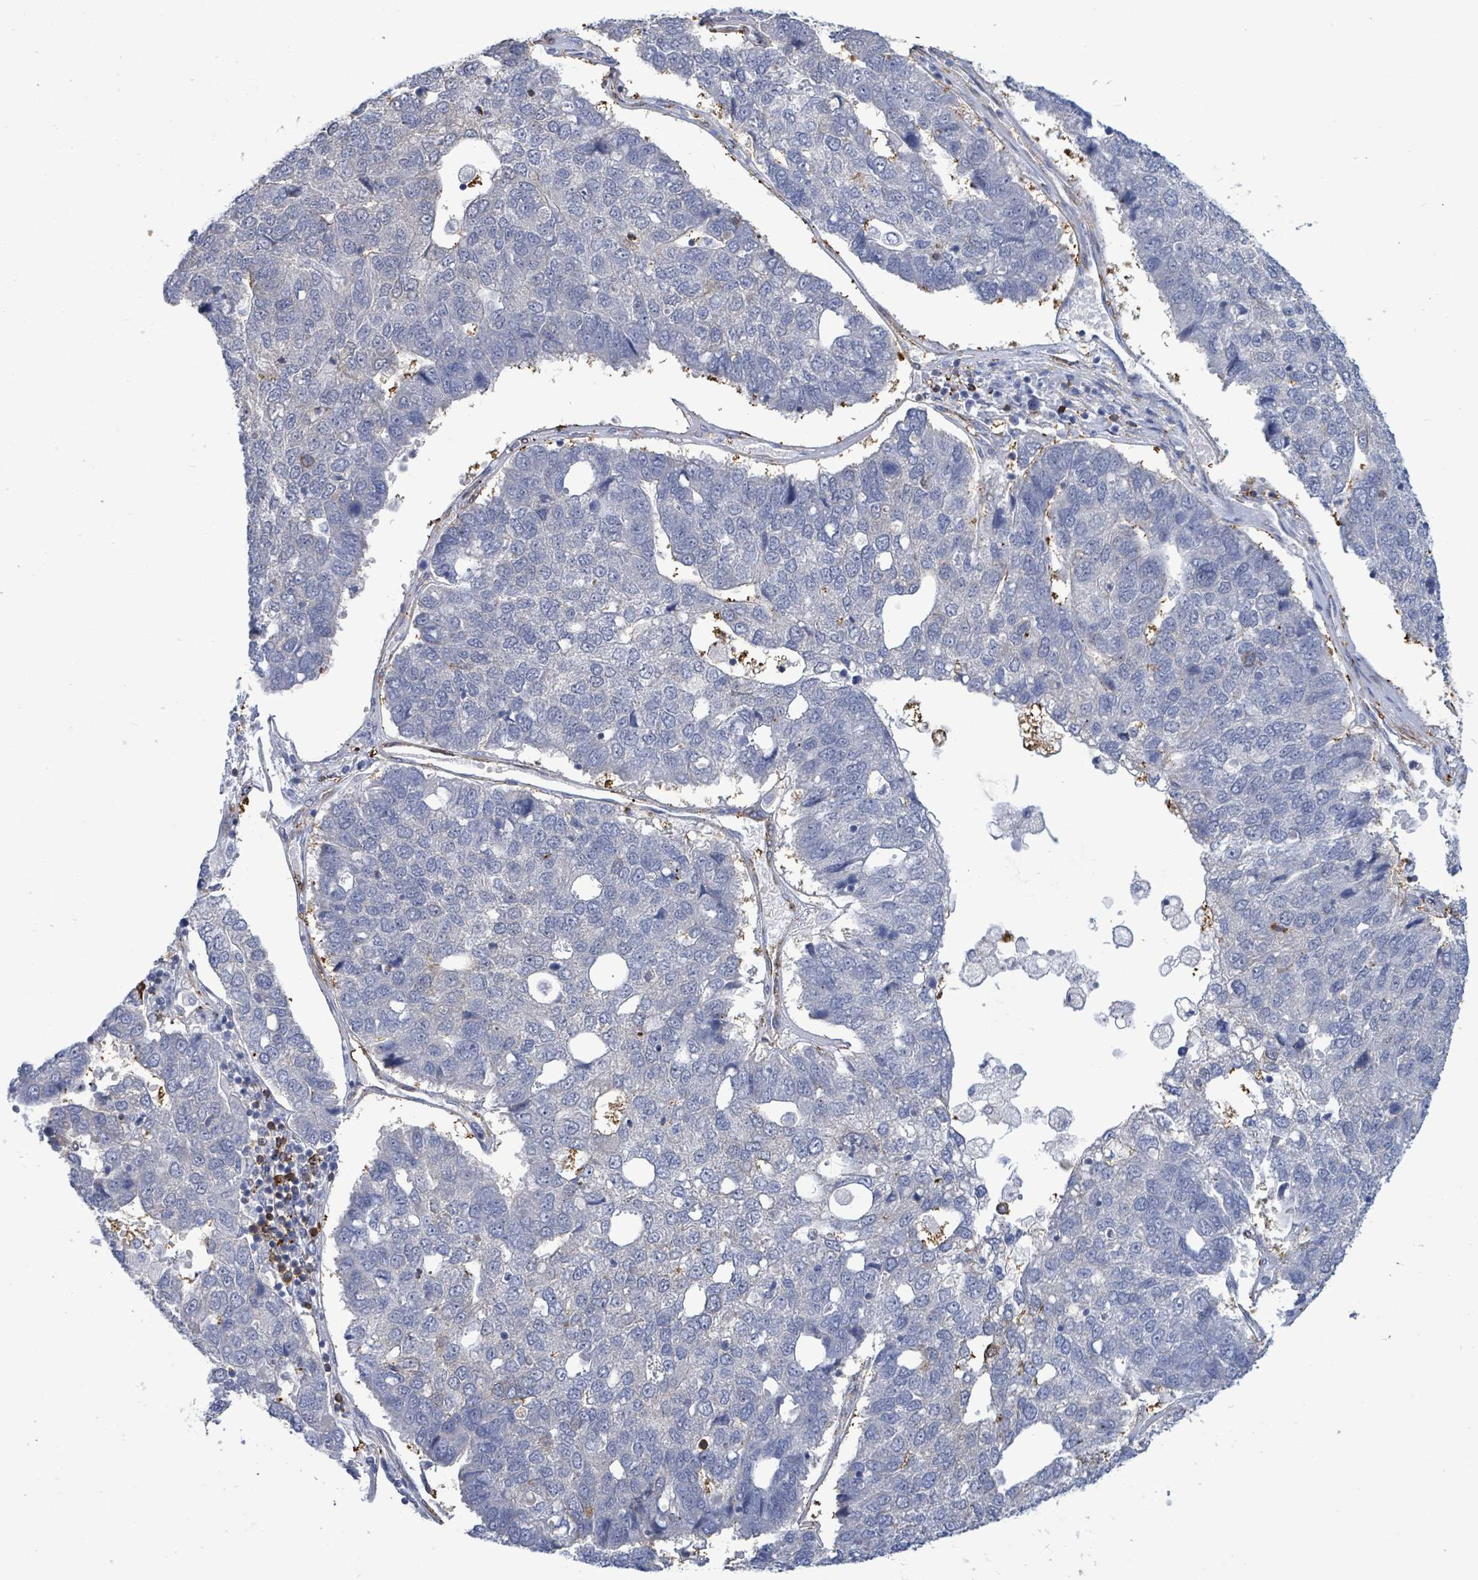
{"staining": {"intensity": "negative", "quantity": "none", "location": "none"}, "tissue": "pancreatic cancer", "cell_type": "Tumor cells", "image_type": "cancer", "snomed": [{"axis": "morphology", "description": "Adenocarcinoma, NOS"}, {"axis": "topography", "description": "Pancreas"}], "caption": "IHC photomicrograph of neoplastic tissue: human adenocarcinoma (pancreatic) stained with DAB displays no significant protein positivity in tumor cells.", "gene": "PRKRIP1", "patient": {"sex": "female", "age": 61}}